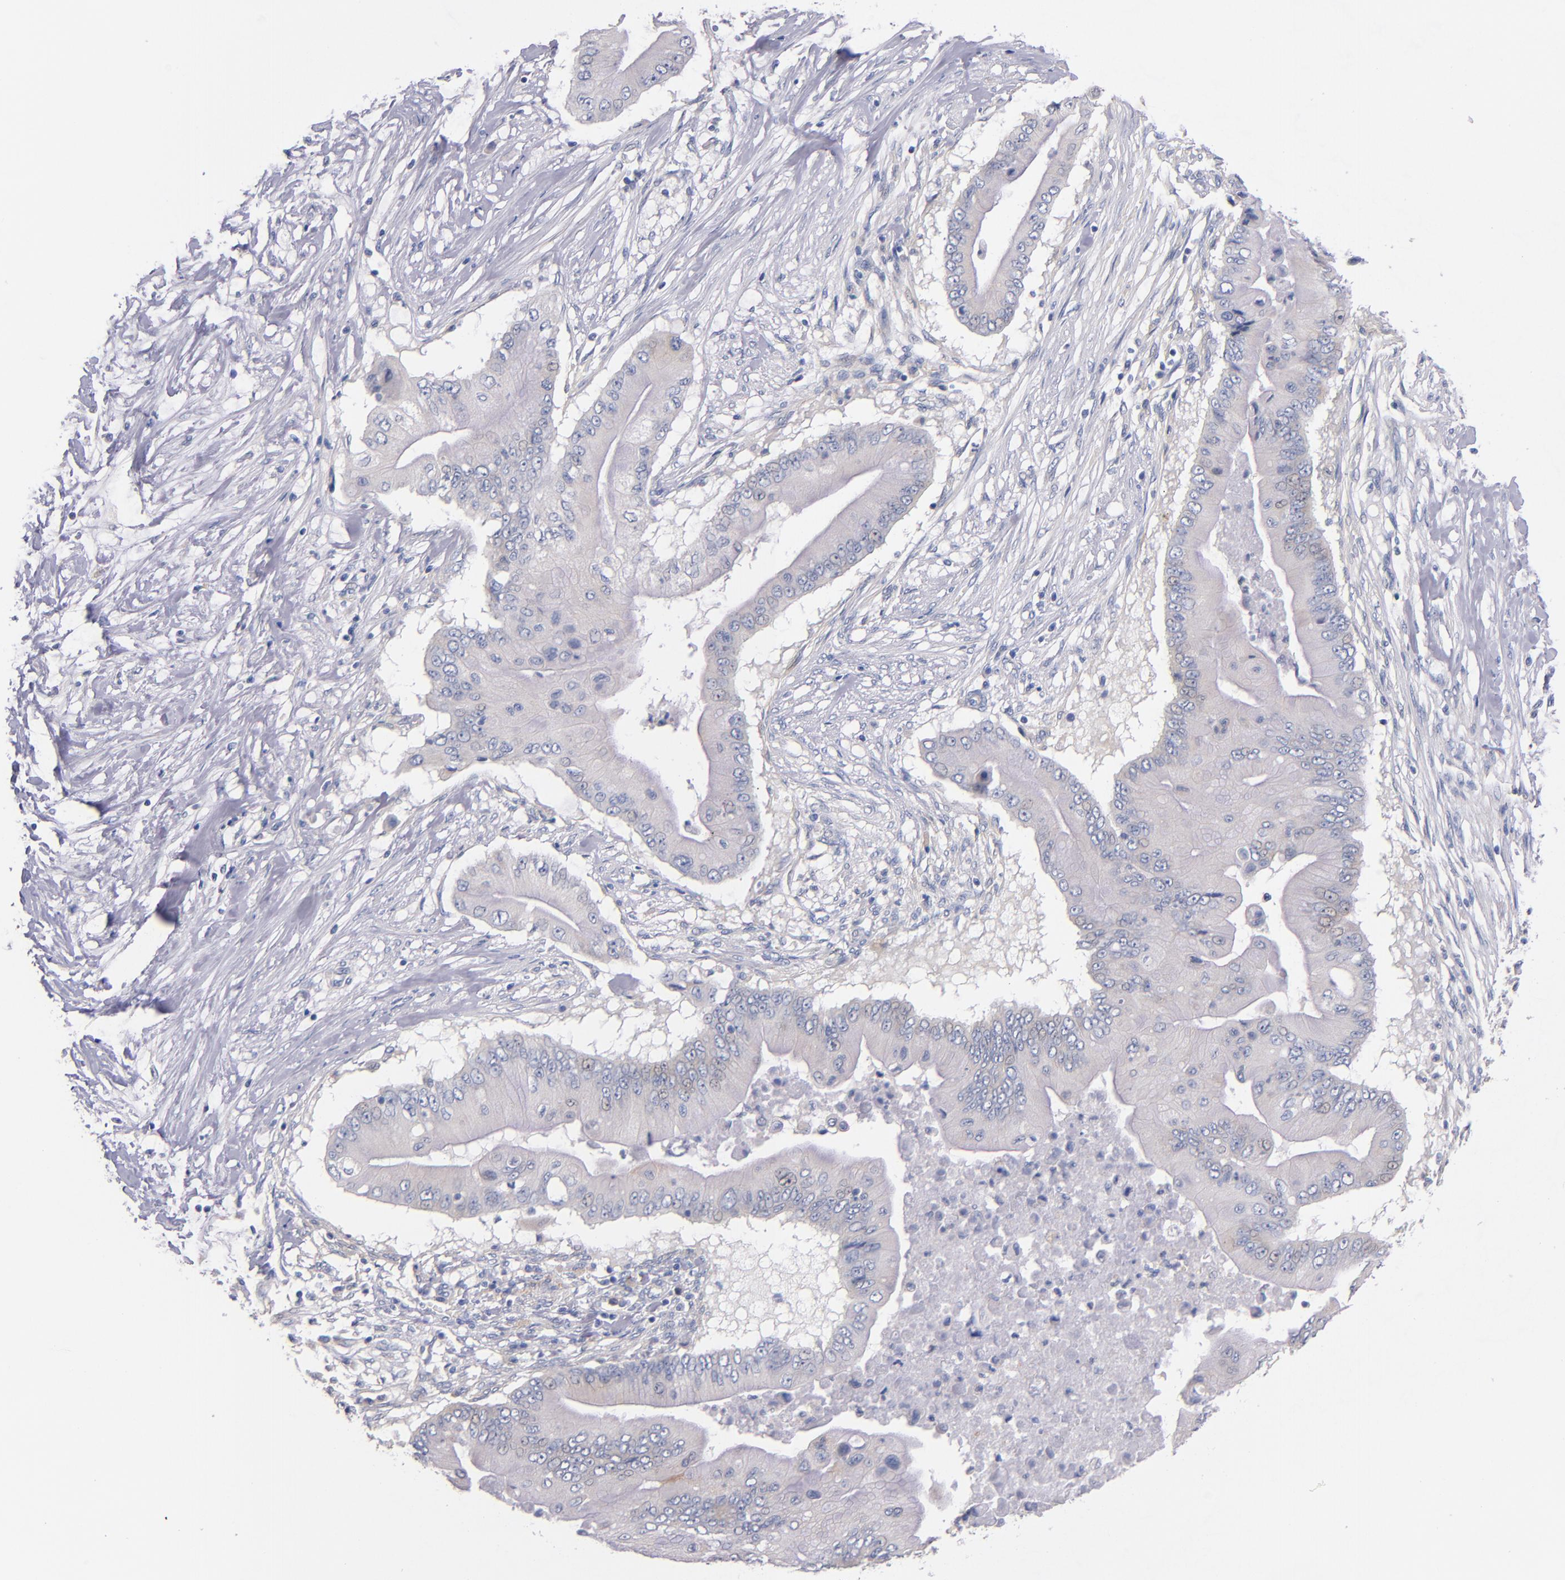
{"staining": {"intensity": "negative", "quantity": "none", "location": "none"}, "tissue": "pancreatic cancer", "cell_type": "Tumor cells", "image_type": "cancer", "snomed": [{"axis": "morphology", "description": "Adenocarcinoma, NOS"}, {"axis": "topography", "description": "Pancreas"}], "caption": "Immunohistochemical staining of pancreatic cancer (adenocarcinoma) displays no significant expression in tumor cells. The staining is performed using DAB brown chromogen with nuclei counter-stained in using hematoxylin.", "gene": "CNTNAP2", "patient": {"sex": "male", "age": 62}}